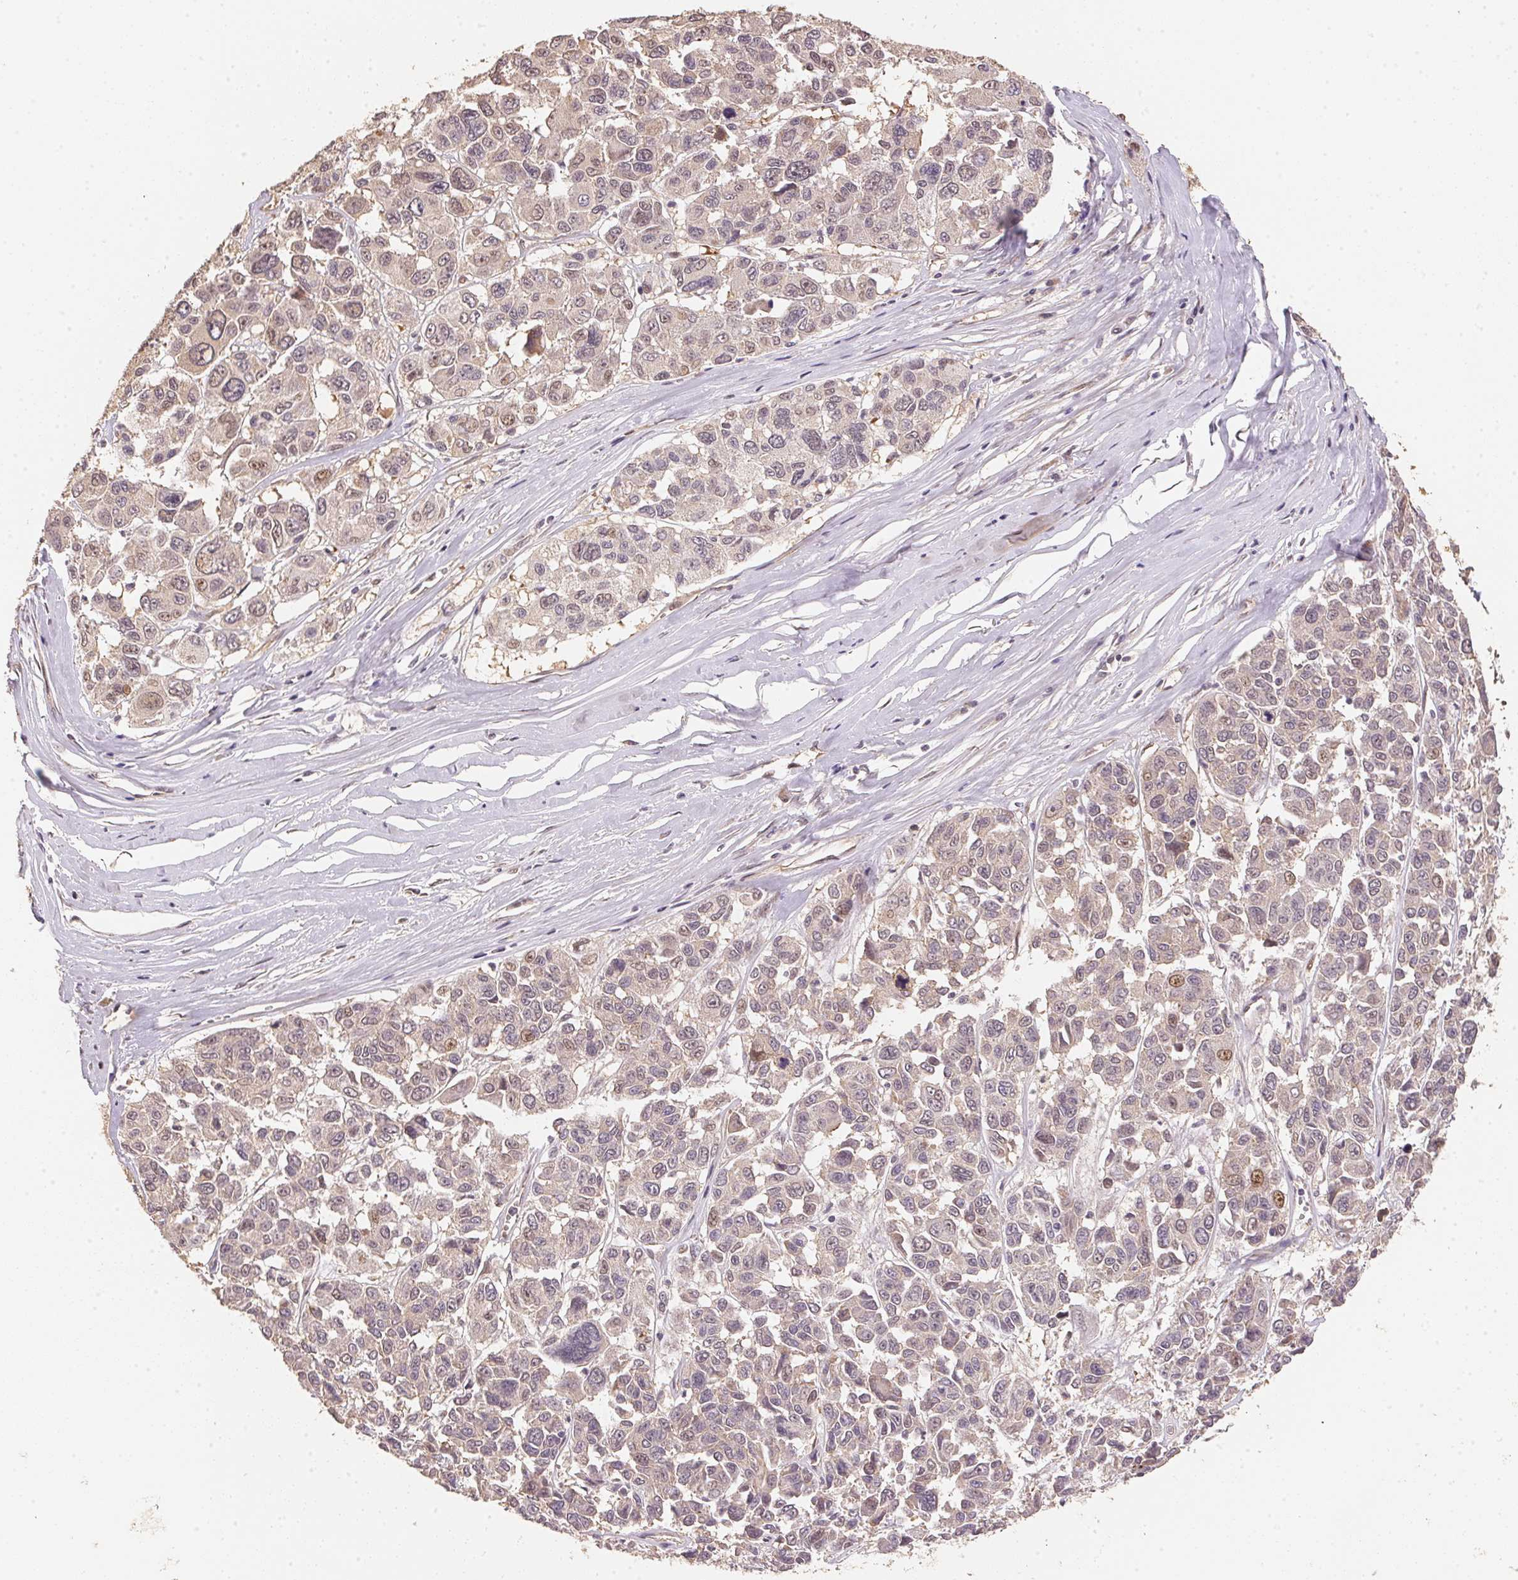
{"staining": {"intensity": "moderate", "quantity": "<25%", "location": "nuclear"}, "tissue": "melanoma", "cell_type": "Tumor cells", "image_type": "cancer", "snomed": [{"axis": "morphology", "description": "Malignant melanoma, NOS"}, {"axis": "topography", "description": "Skin"}], "caption": "Melanoma stained with IHC exhibits moderate nuclear positivity in about <25% of tumor cells.", "gene": "TMEM222", "patient": {"sex": "female", "age": 66}}